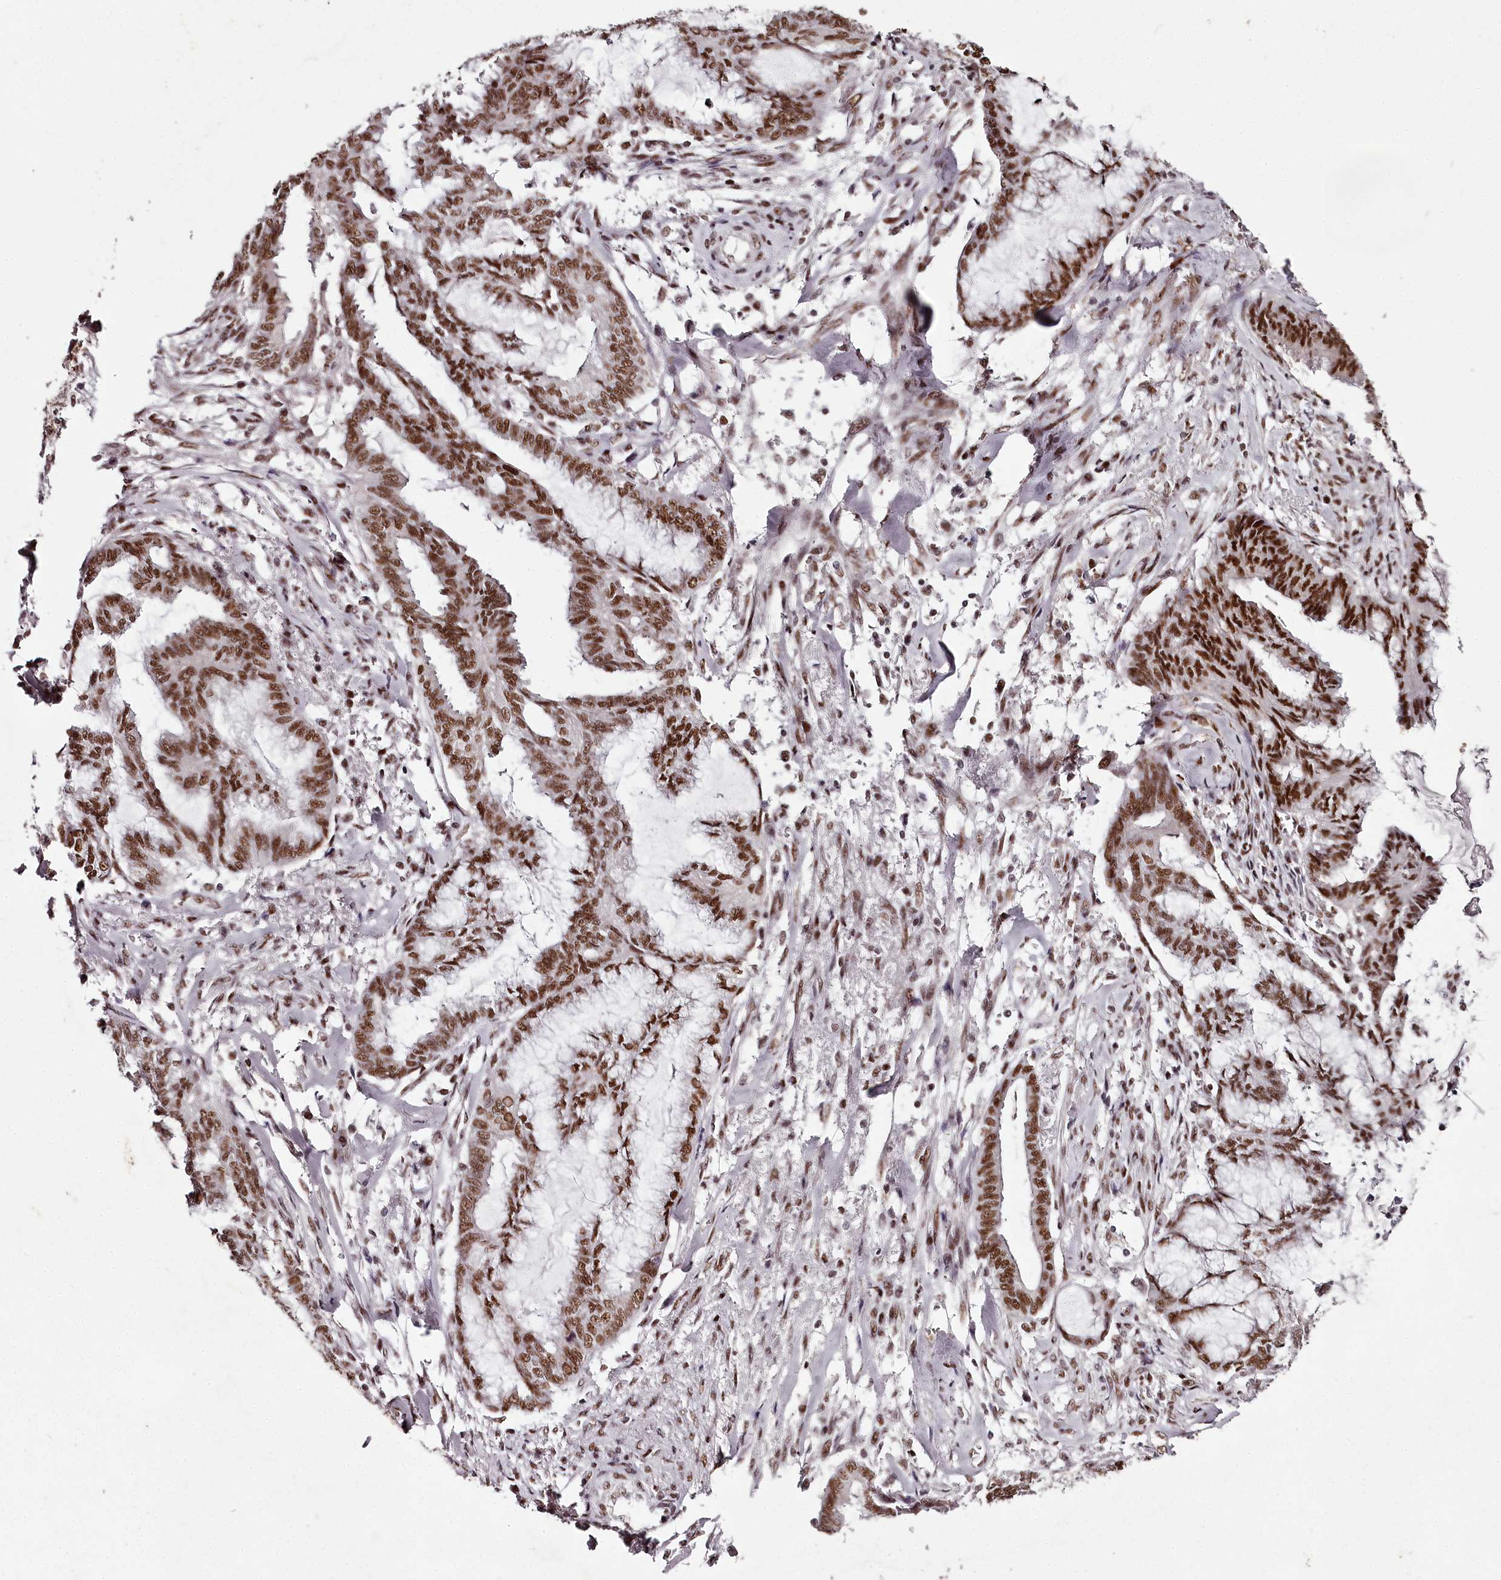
{"staining": {"intensity": "moderate", "quantity": ">75%", "location": "nuclear"}, "tissue": "endometrial cancer", "cell_type": "Tumor cells", "image_type": "cancer", "snomed": [{"axis": "morphology", "description": "Adenocarcinoma, NOS"}, {"axis": "topography", "description": "Endometrium"}], "caption": "Immunohistochemistry (IHC) photomicrograph of neoplastic tissue: endometrial cancer stained using immunohistochemistry reveals medium levels of moderate protein expression localized specifically in the nuclear of tumor cells, appearing as a nuclear brown color.", "gene": "PSPC1", "patient": {"sex": "female", "age": 86}}